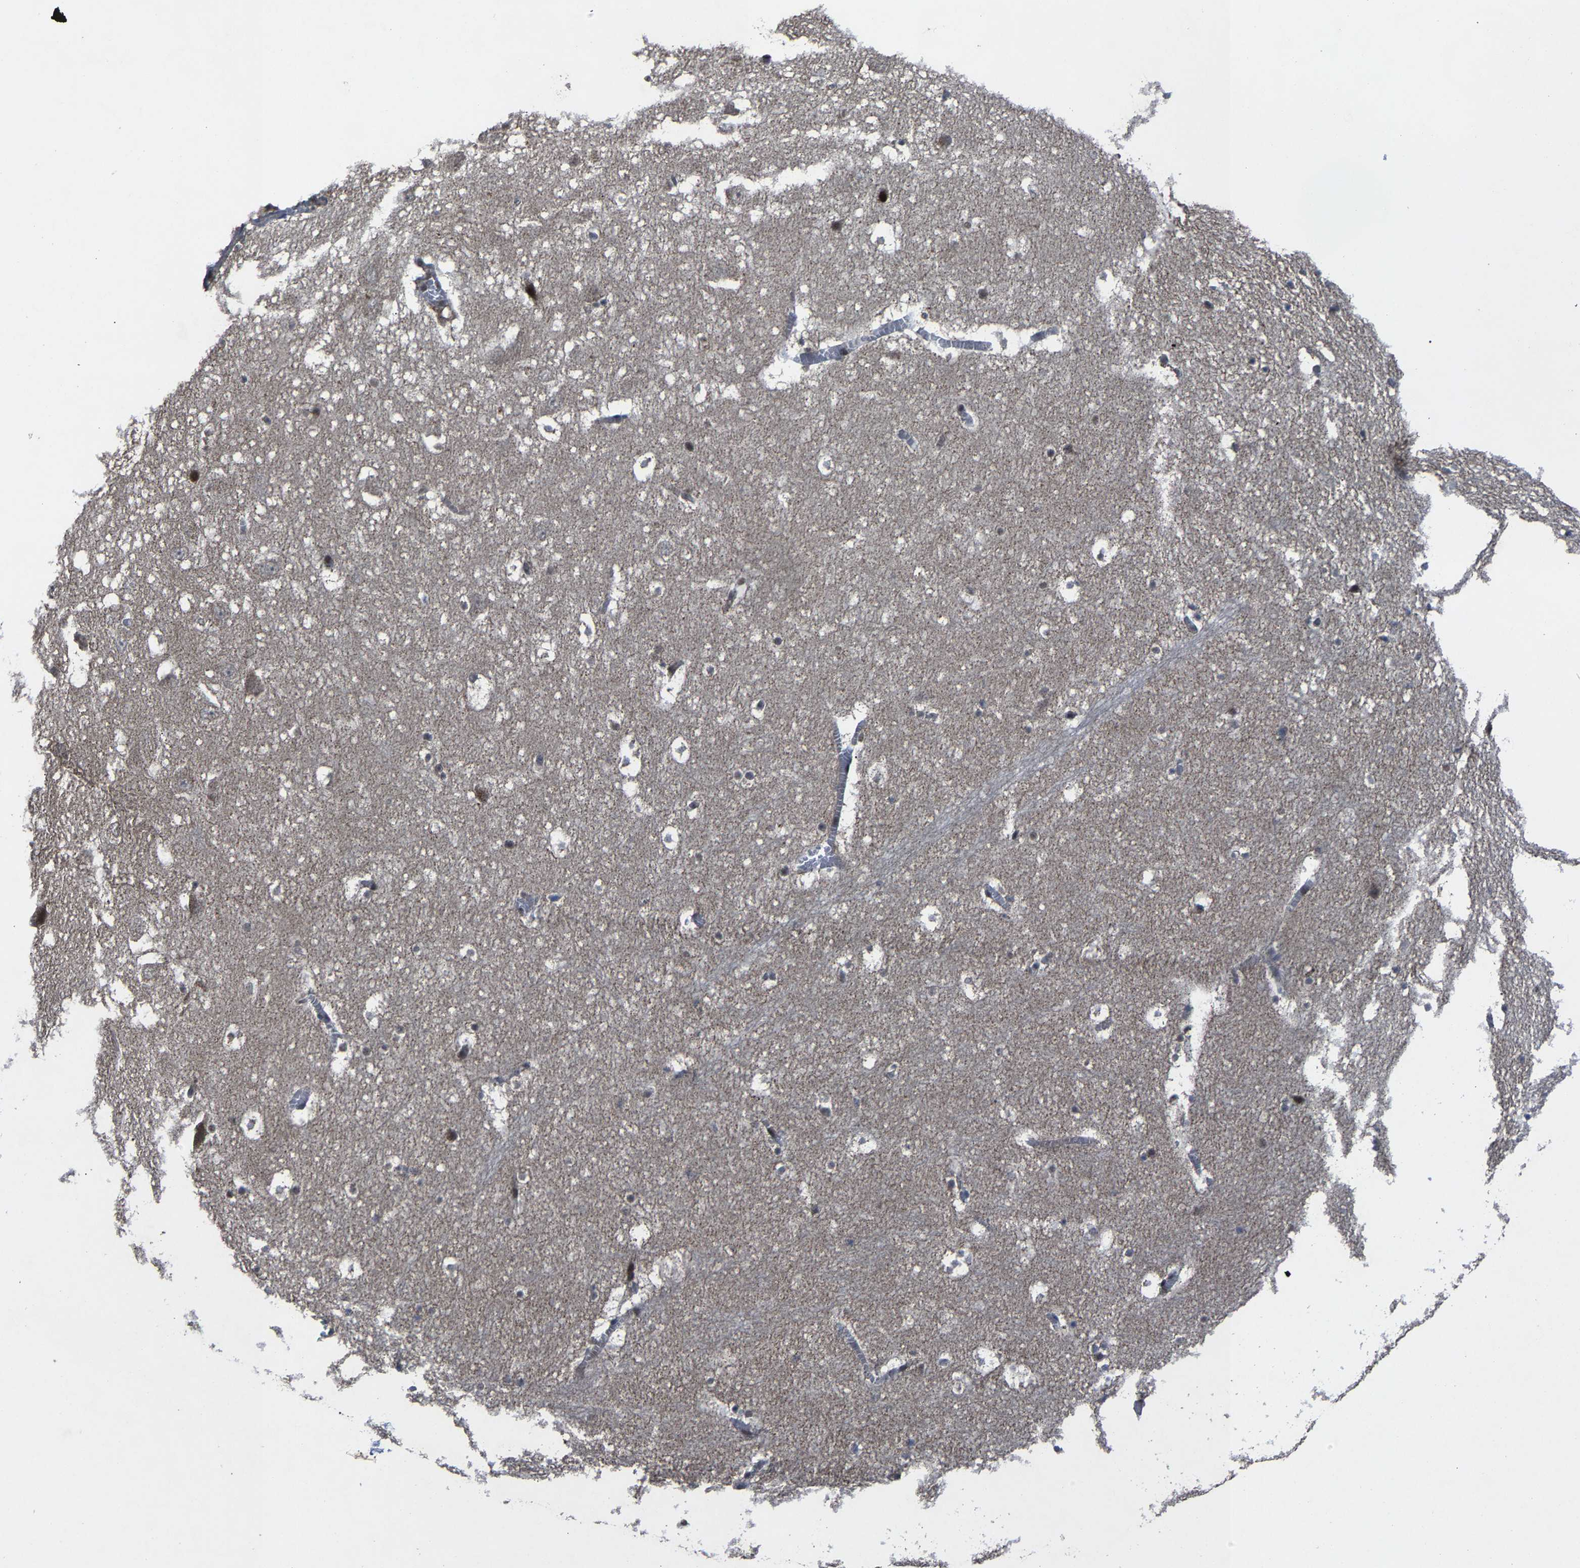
{"staining": {"intensity": "moderate", "quantity": "<25%", "location": "nuclear"}, "tissue": "hippocampus", "cell_type": "Glial cells", "image_type": "normal", "snomed": [{"axis": "morphology", "description": "Normal tissue, NOS"}, {"axis": "topography", "description": "Hippocampus"}], "caption": "Protein expression by immunohistochemistry (IHC) exhibits moderate nuclear positivity in approximately <25% of glial cells in benign hippocampus.", "gene": "LSM8", "patient": {"sex": "male", "age": 45}}